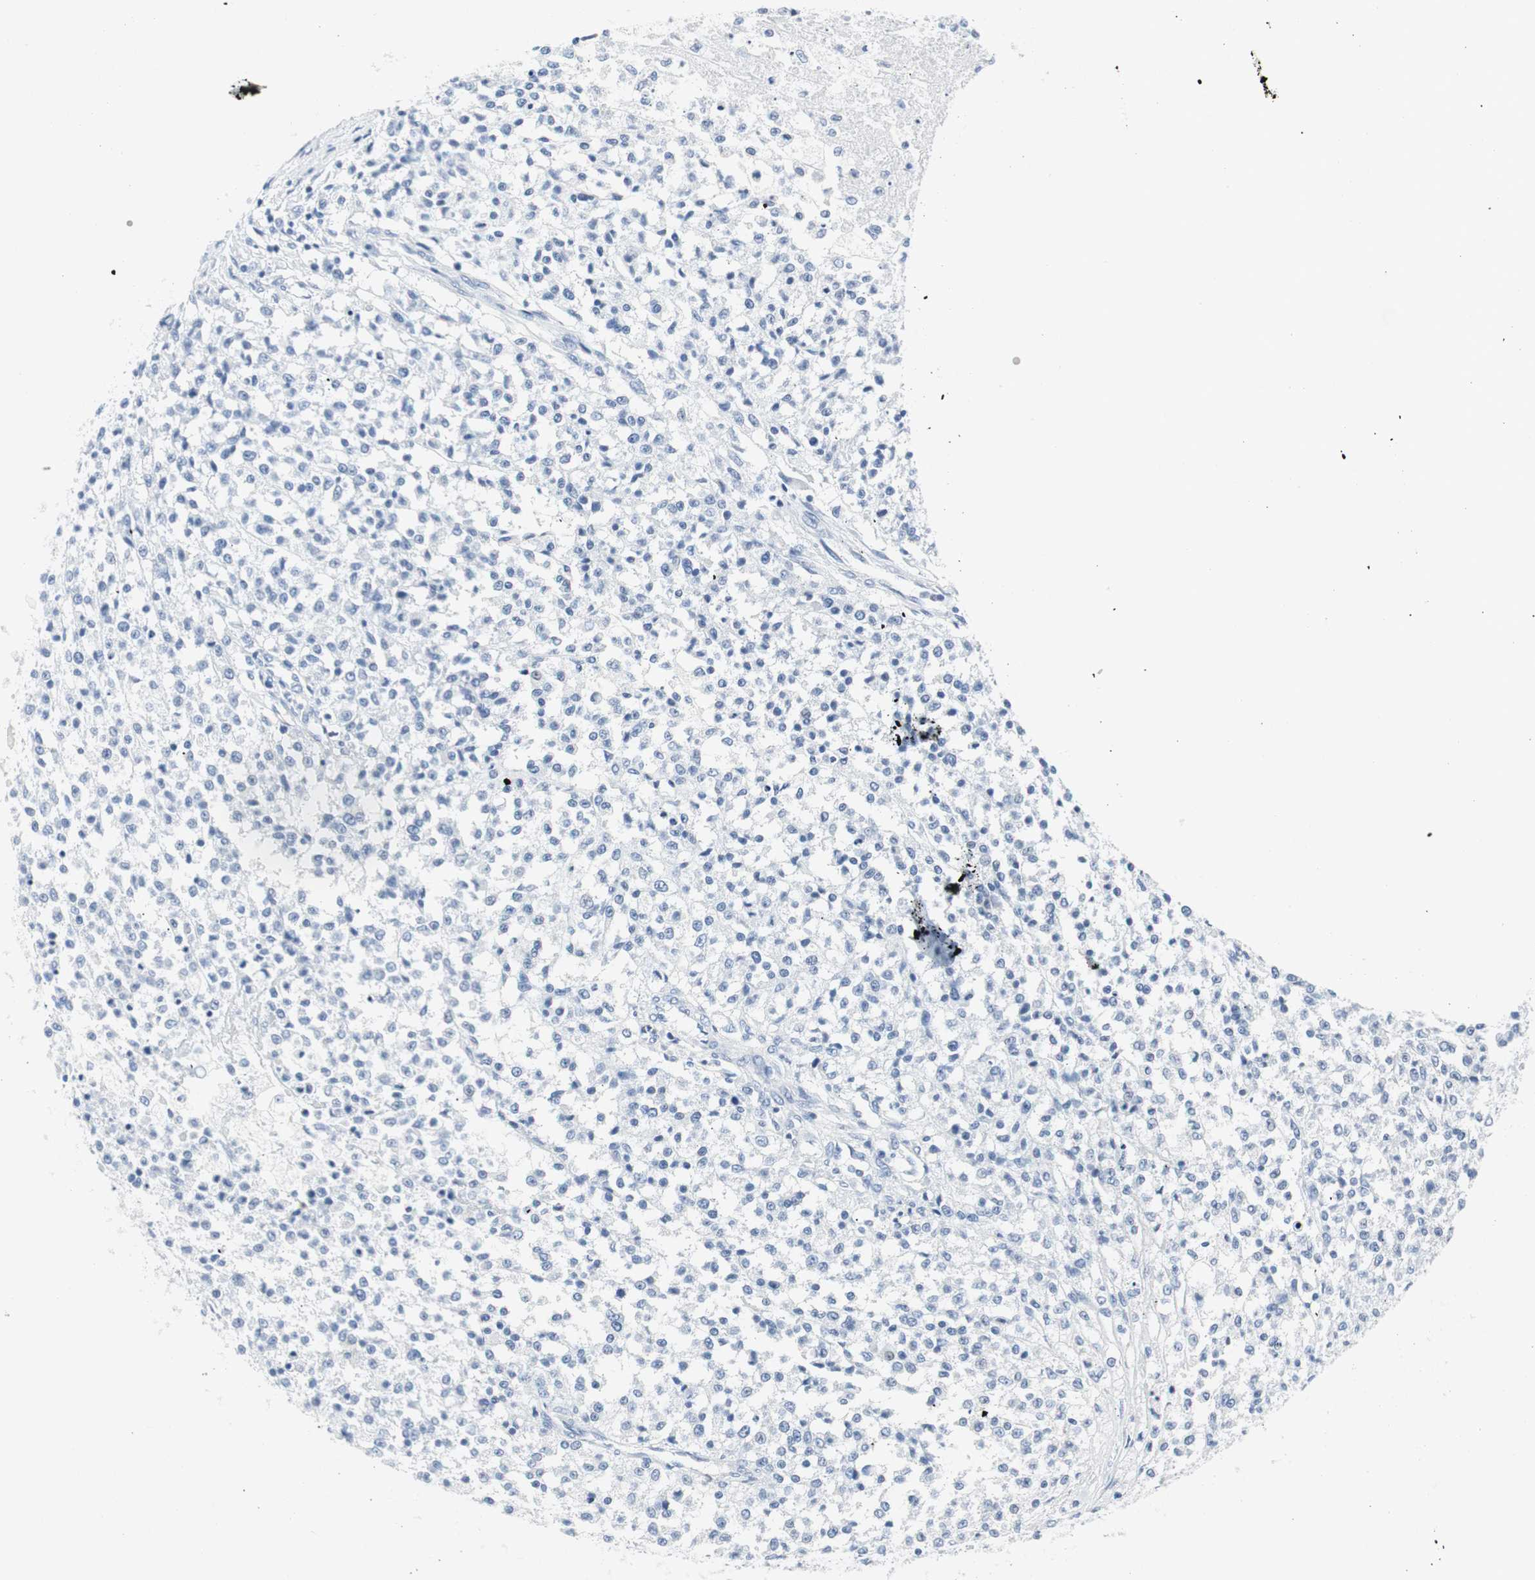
{"staining": {"intensity": "negative", "quantity": "none", "location": "none"}, "tissue": "testis cancer", "cell_type": "Tumor cells", "image_type": "cancer", "snomed": [{"axis": "morphology", "description": "Seminoma, NOS"}, {"axis": "topography", "description": "Testis"}], "caption": "Seminoma (testis) was stained to show a protein in brown. There is no significant staining in tumor cells.", "gene": "GAP43", "patient": {"sex": "male", "age": 59}}